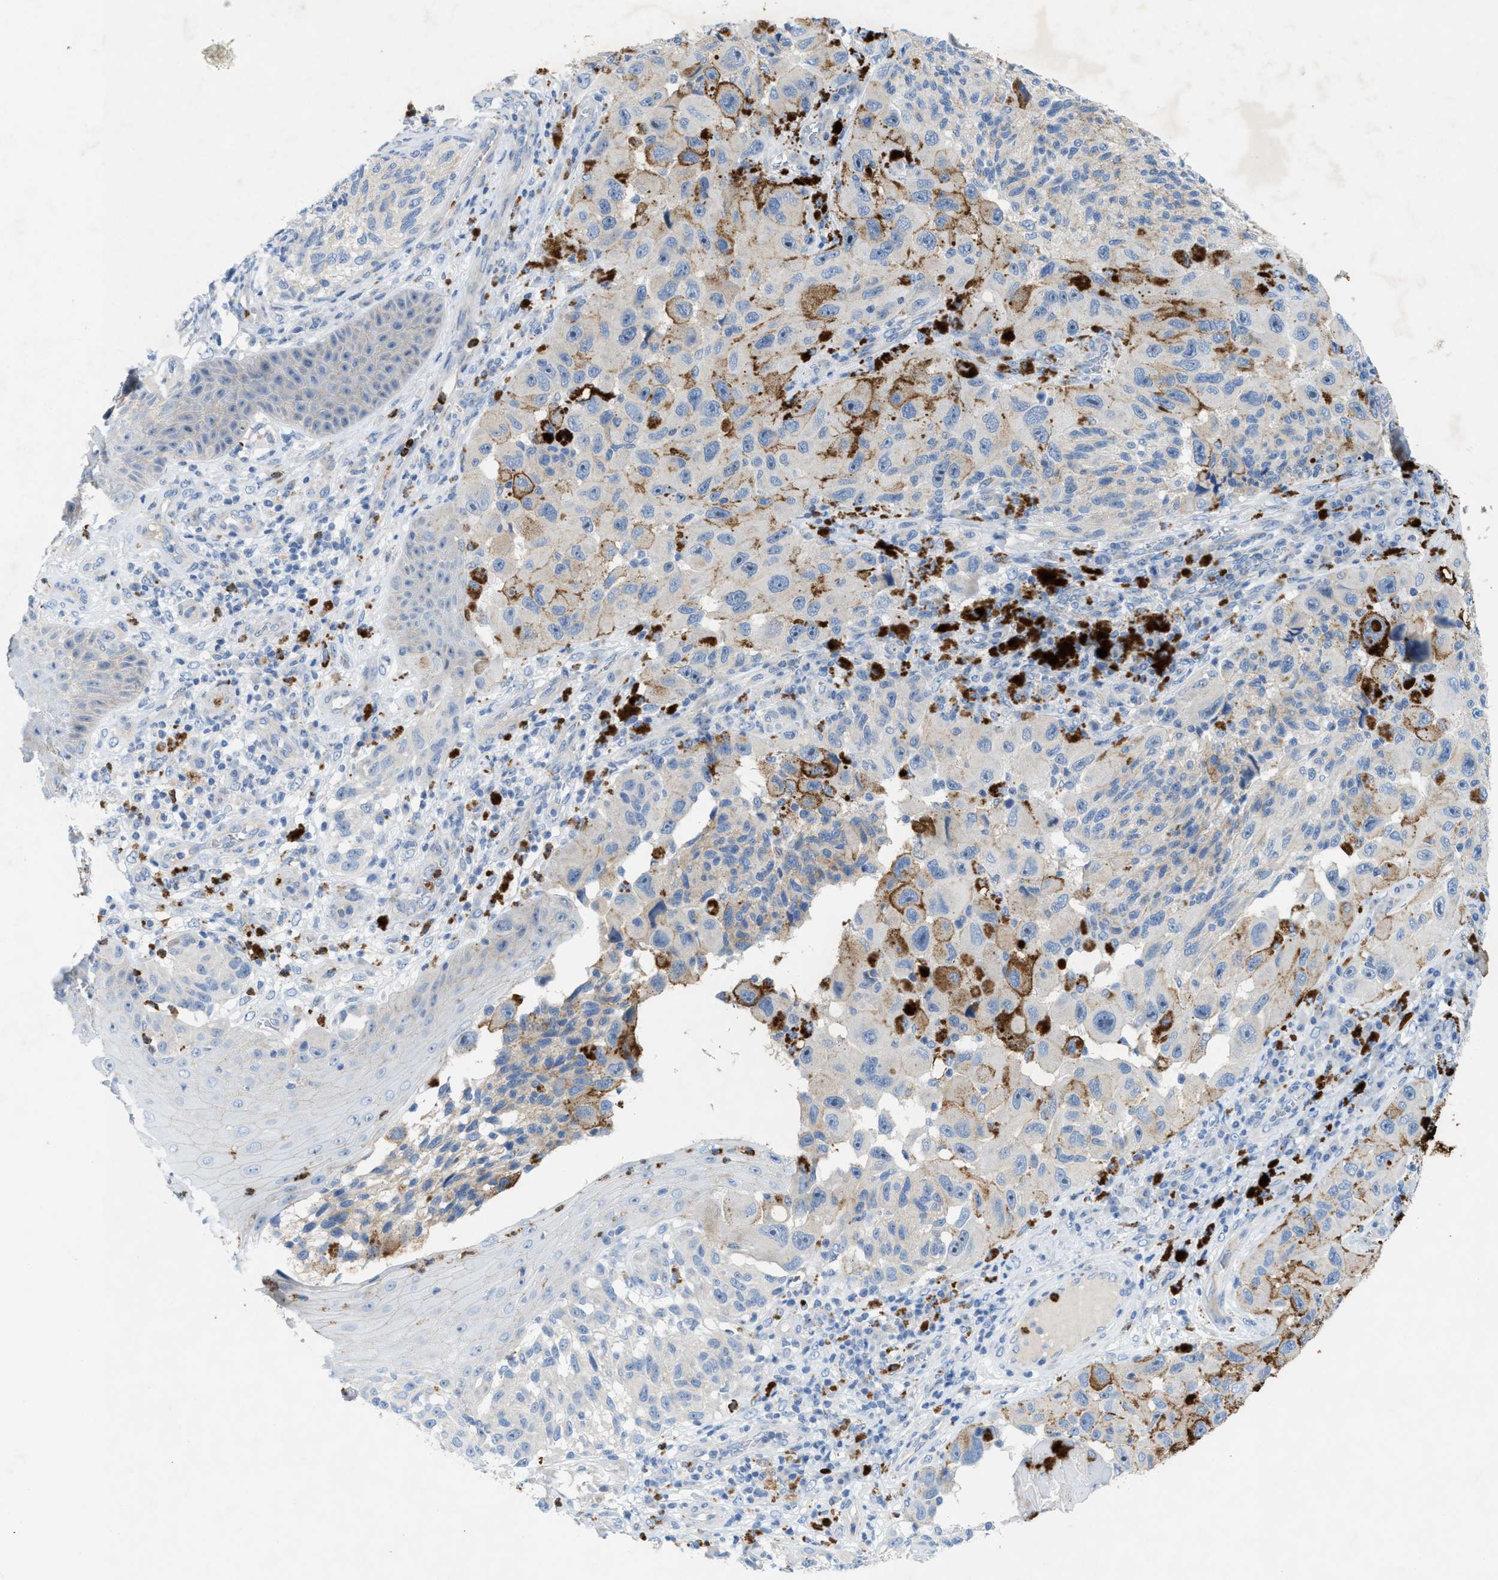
{"staining": {"intensity": "weak", "quantity": "<25%", "location": "cytoplasmic/membranous"}, "tissue": "melanoma", "cell_type": "Tumor cells", "image_type": "cancer", "snomed": [{"axis": "morphology", "description": "Malignant melanoma, NOS"}, {"axis": "topography", "description": "Skin"}], "caption": "Micrograph shows no protein expression in tumor cells of melanoma tissue.", "gene": "CMTM1", "patient": {"sex": "female", "age": 73}}